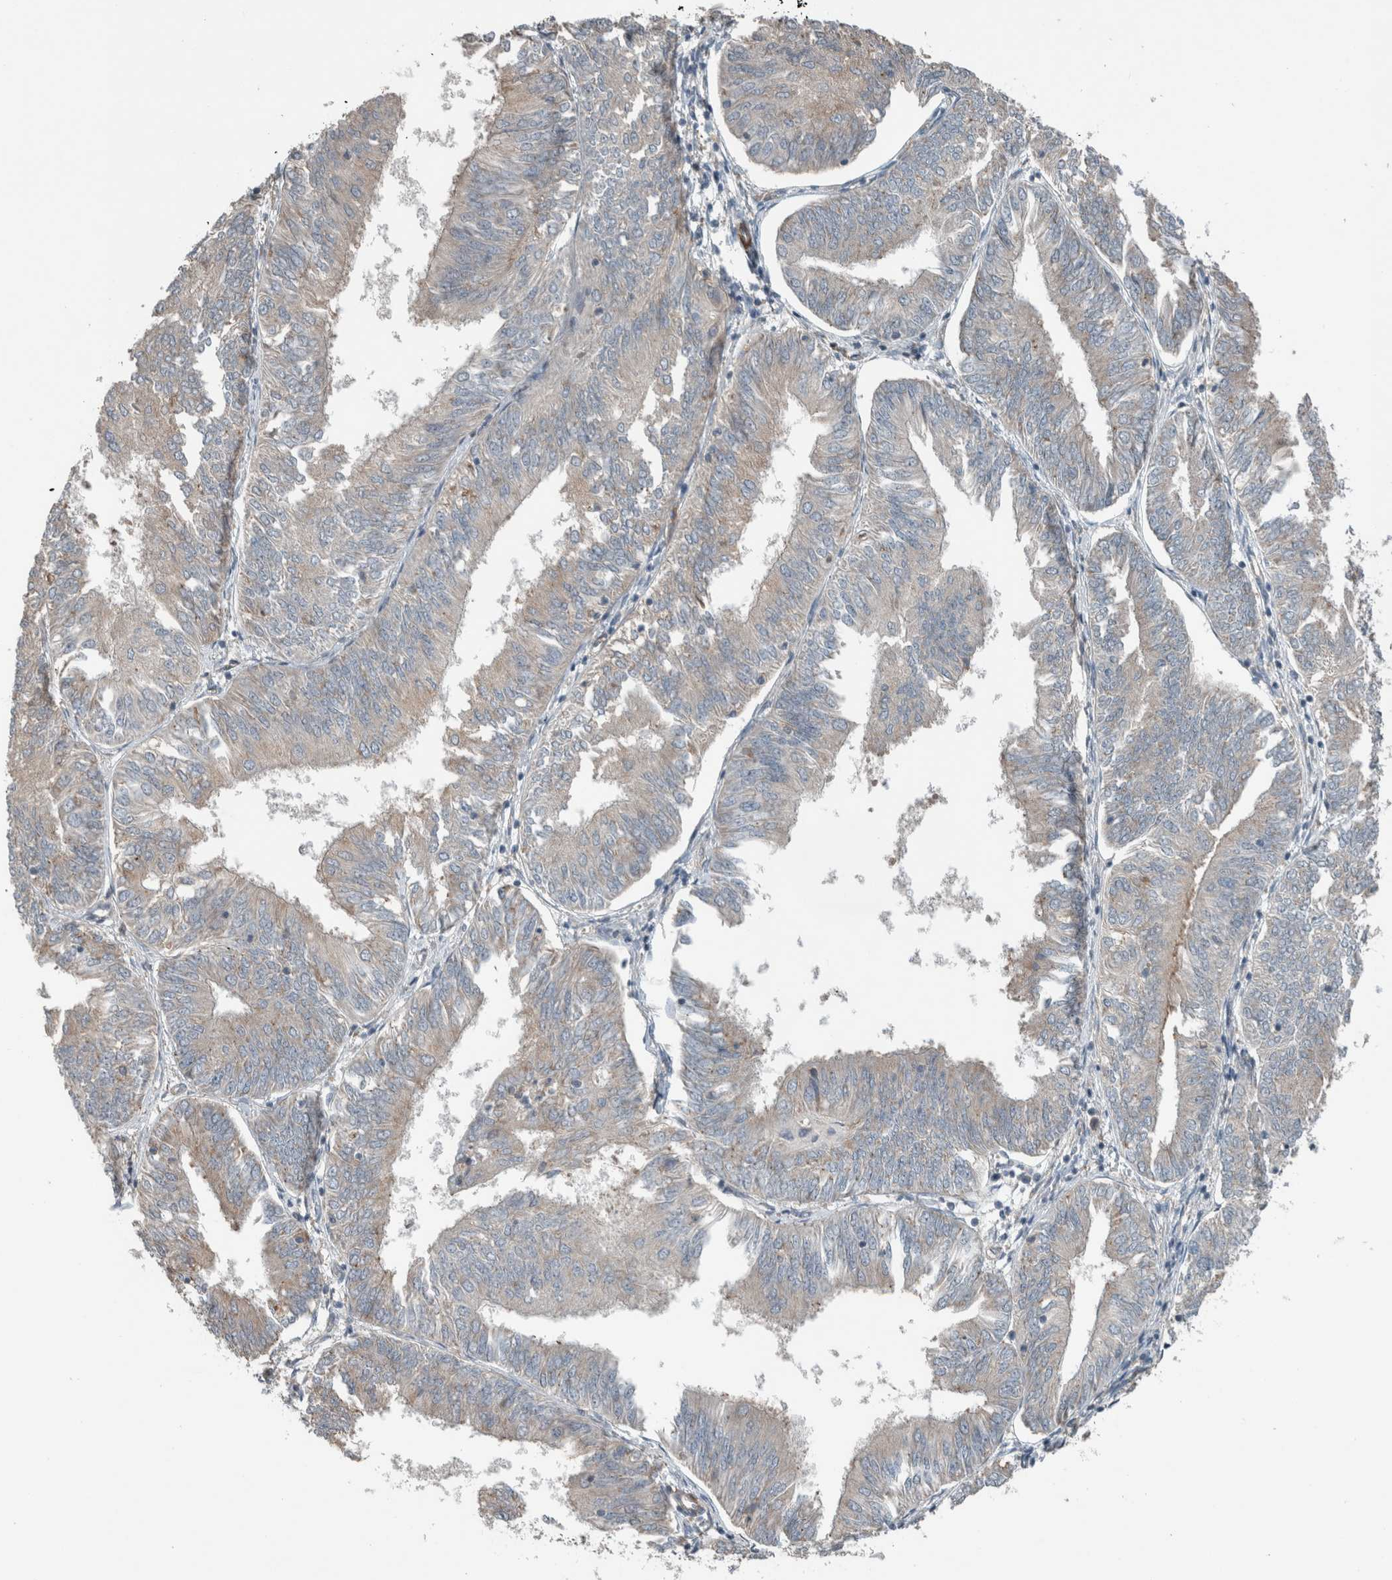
{"staining": {"intensity": "weak", "quantity": "25%-75%", "location": "cytoplasmic/membranous"}, "tissue": "endometrial cancer", "cell_type": "Tumor cells", "image_type": "cancer", "snomed": [{"axis": "morphology", "description": "Adenocarcinoma, NOS"}, {"axis": "topography", "description": "Endometrium"}], "caption": "The image reveals staining of endometrial adenocarcinoma, revealing weak cytoplasmic/membranous protein staining (brown color) within tumor cells. The staining was performed using DAB (3,3'-diaminobenzidine) to visualize the protein expression in brown, while the nuclei were stained in blue with hematoxylin (Magnification: 20x).", "gene": "JADE2", "patient": {"sex": "female", "age": 58}}